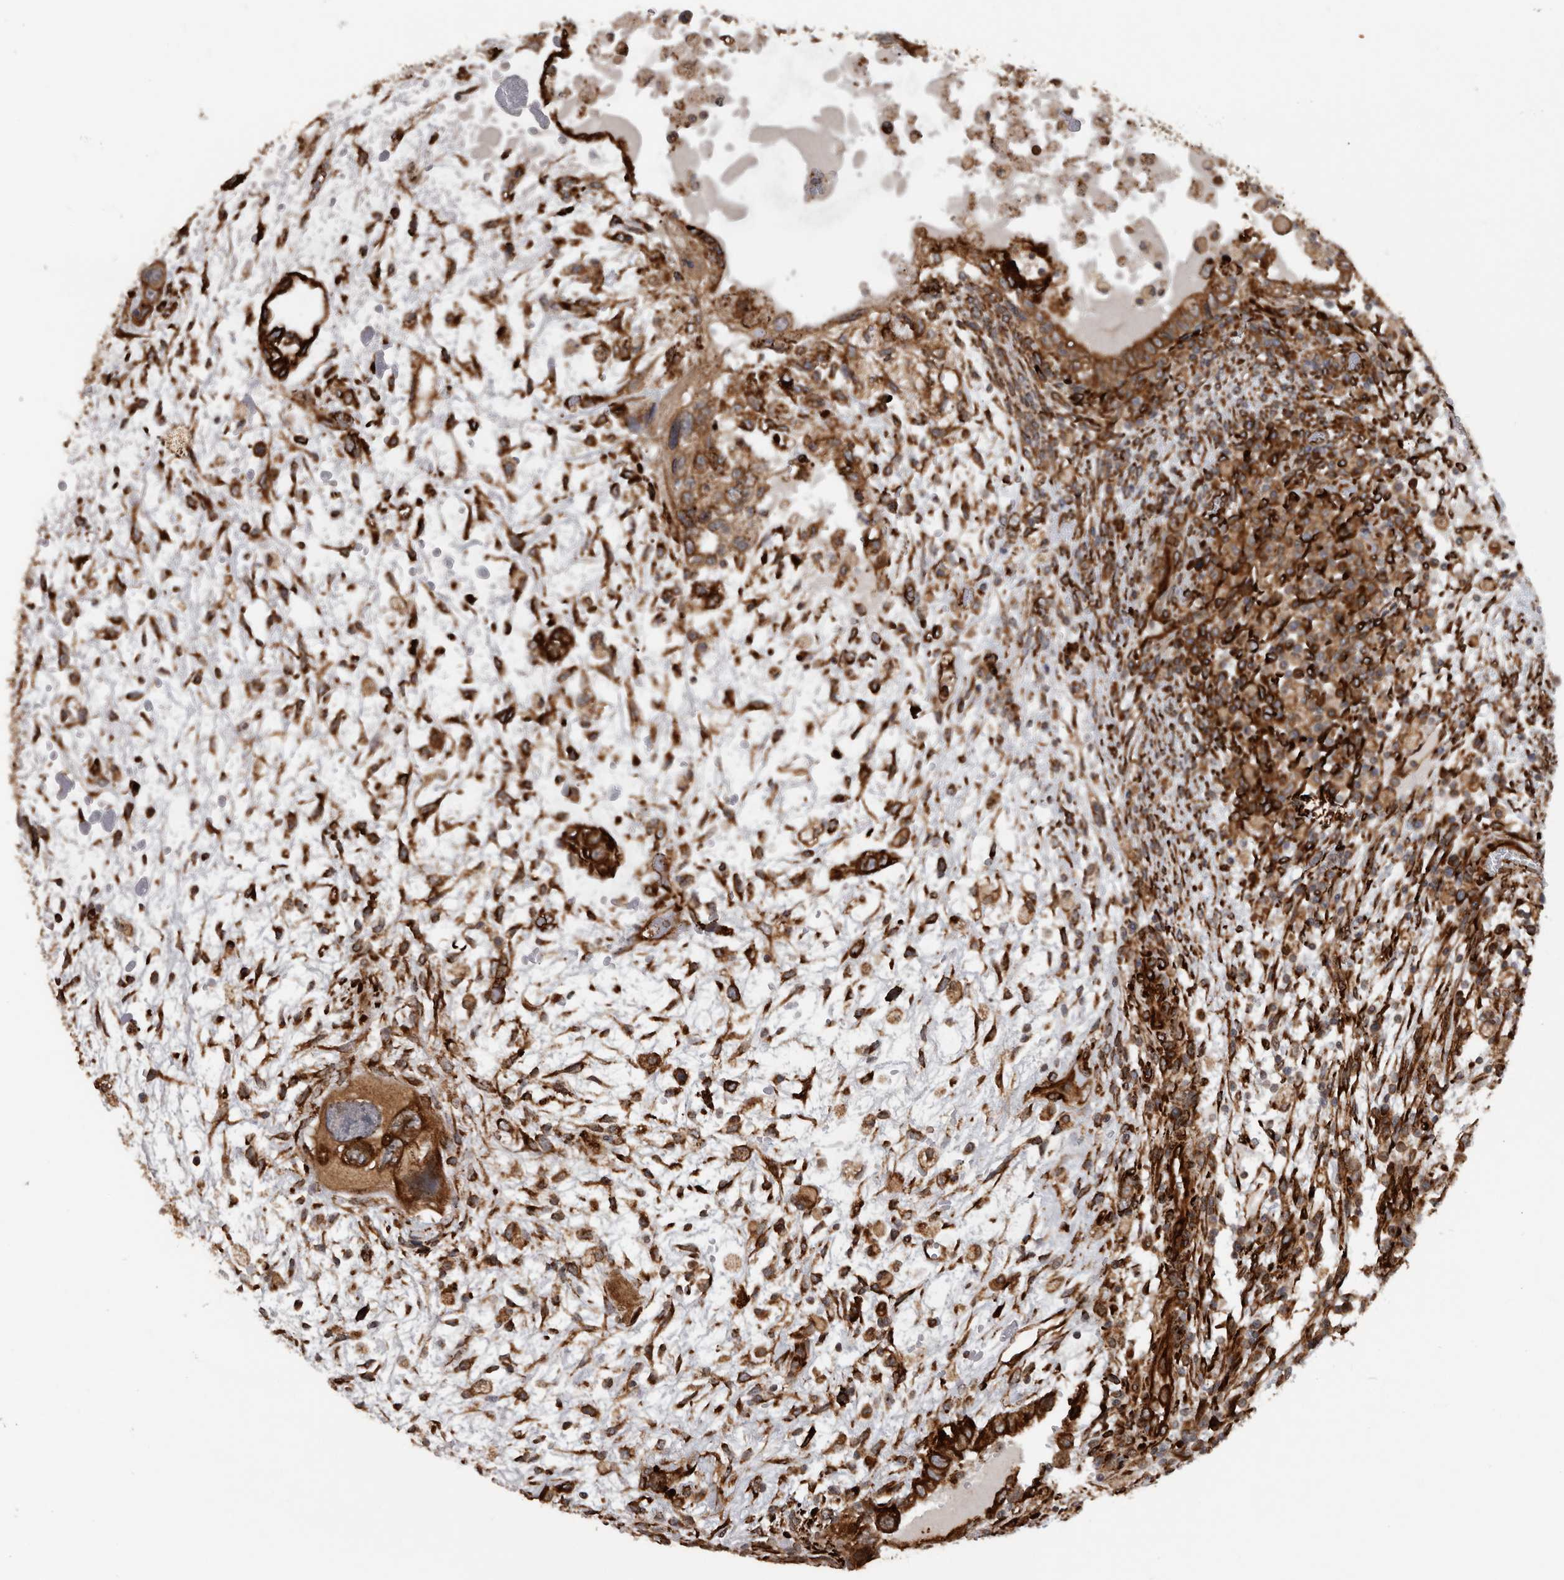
{"staining": {"intensity": "strong", "quantity": ">75%", "location": "cytoplasmic/membranous"}, "tissue": "testis cancer", "cell_type": "Tumor cells", "image_type": "cancer", "snomed": [{"axis": "morphology", "description": "Carcinoma, Embryonal, NOS"}, {"axis": "topography", "description": "Testis"}], "caption": "Immunohistochemical staining of human testis cancer (embryonal carcinoma) reveals high levels of strong cytoplasmic/membranous expression in approximately >75% of tumor cells. The staining was performed using DAB (3,3'-diaminobenzidine), with brown indicating positive protein expression. Nuclei are stained blue with hematoxylin.", "gene": "CEP350", "patient": {"sex": "male", "age": 36}}